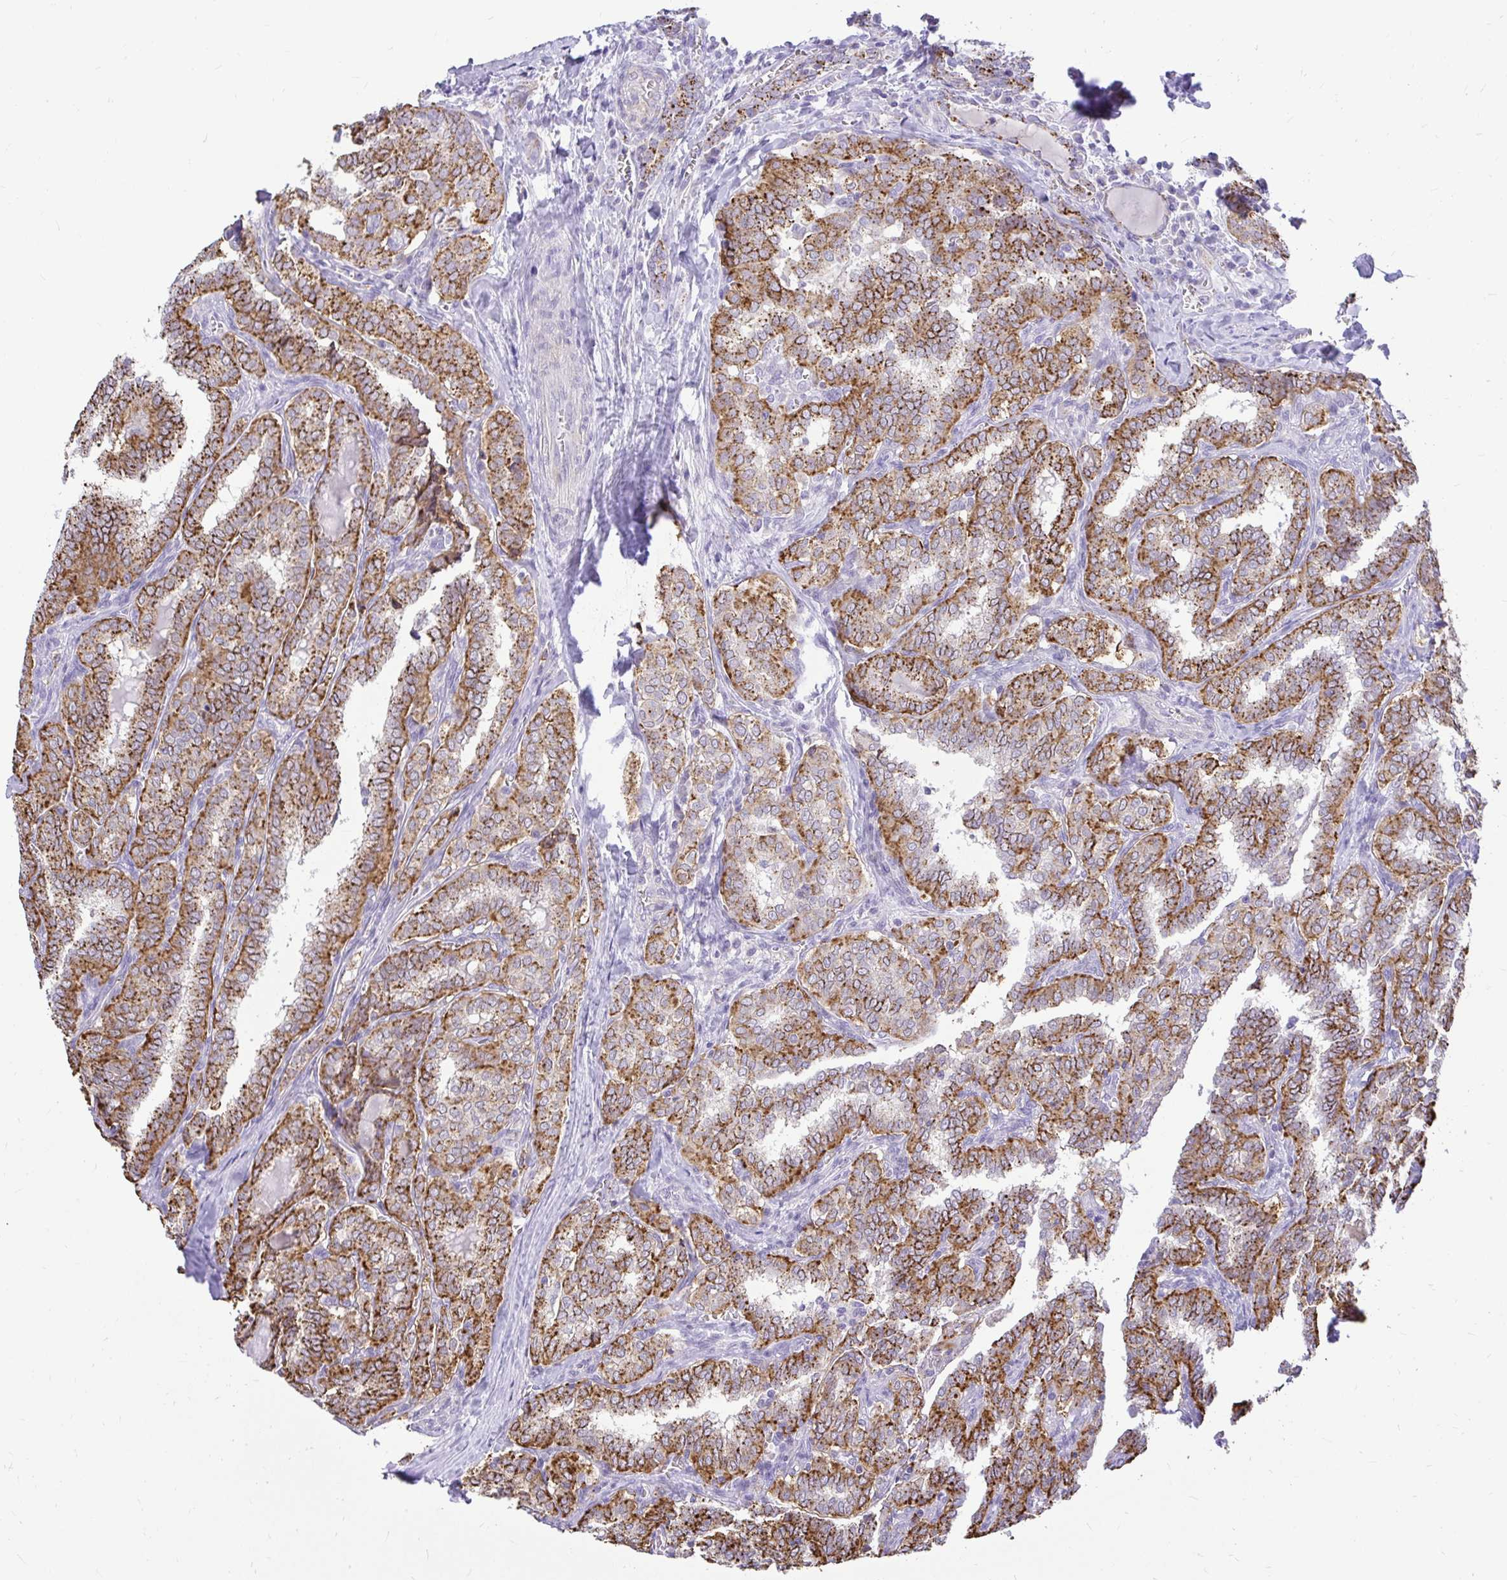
{"staining": {"intensity": "moderate", "quantity": ">75%", "location": "cytoplasmic/membranous"}, "tissue": "thyroid cancer", "cell_type": "Tumor cells", "image_type": "cancer", "snomed": [{"axis": "morphology", "description": "Papillary adenocarcinoma, NOS"}, {"axis": "topography", "description": "Thyroid gland"}], "caption": "Brown immunohistochemical staining in human papillary adenocarcinoma (thyroid) shows moderate cytoplasmic/membranous staining in approximately >75% of tumor cells. The staining is performed using DAB (3,3'-diaminobenzidine) brown chromogen to label protein expression. The nuclei are counter-stained blue using hematoxylin.", "gene": "PKN3", "patient": {"sex": "female", "age": 30}}